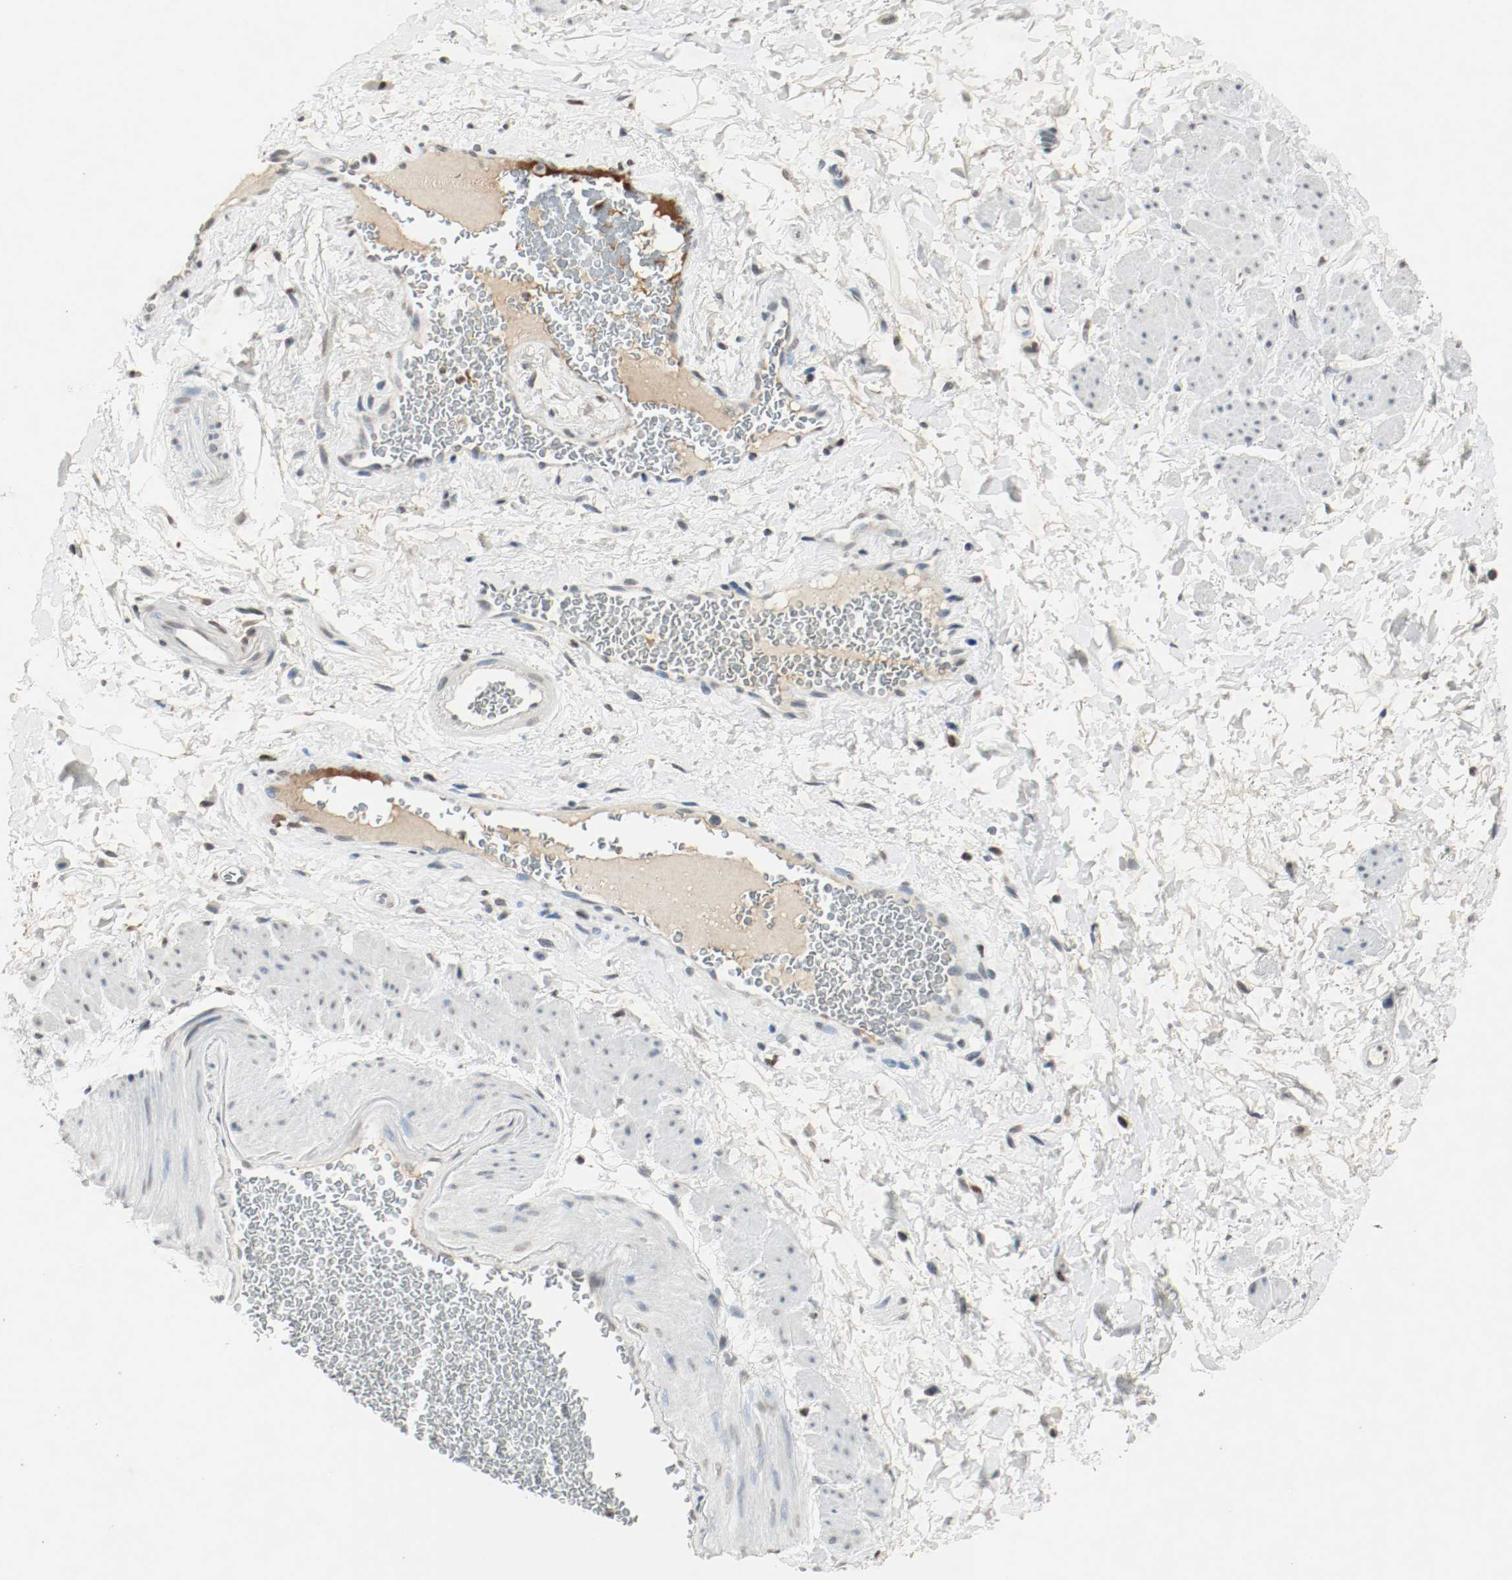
{"staining": {"intensity": "moderate", "quantity": "<25%", "location": "nuclear"}, "tissue": "adipose tissue", "cell_type": "Adipocytes", "image_type": "normal", "snomed": [{"axis": "morphology", "description": "Normal tissue, NOS"}, {"axis": "topography", "description": "Soft tissue"}, {"axis": "topography", "description": "Peripheral nerve tissue"}], "caption": "This is a histology image of IHC staining of unremarkable adipose tissue, which shows moderate positivity in the nuclear of adipocytes.", "gene": "DNMT1", "patient": {"sex": "female", "age": 71}}